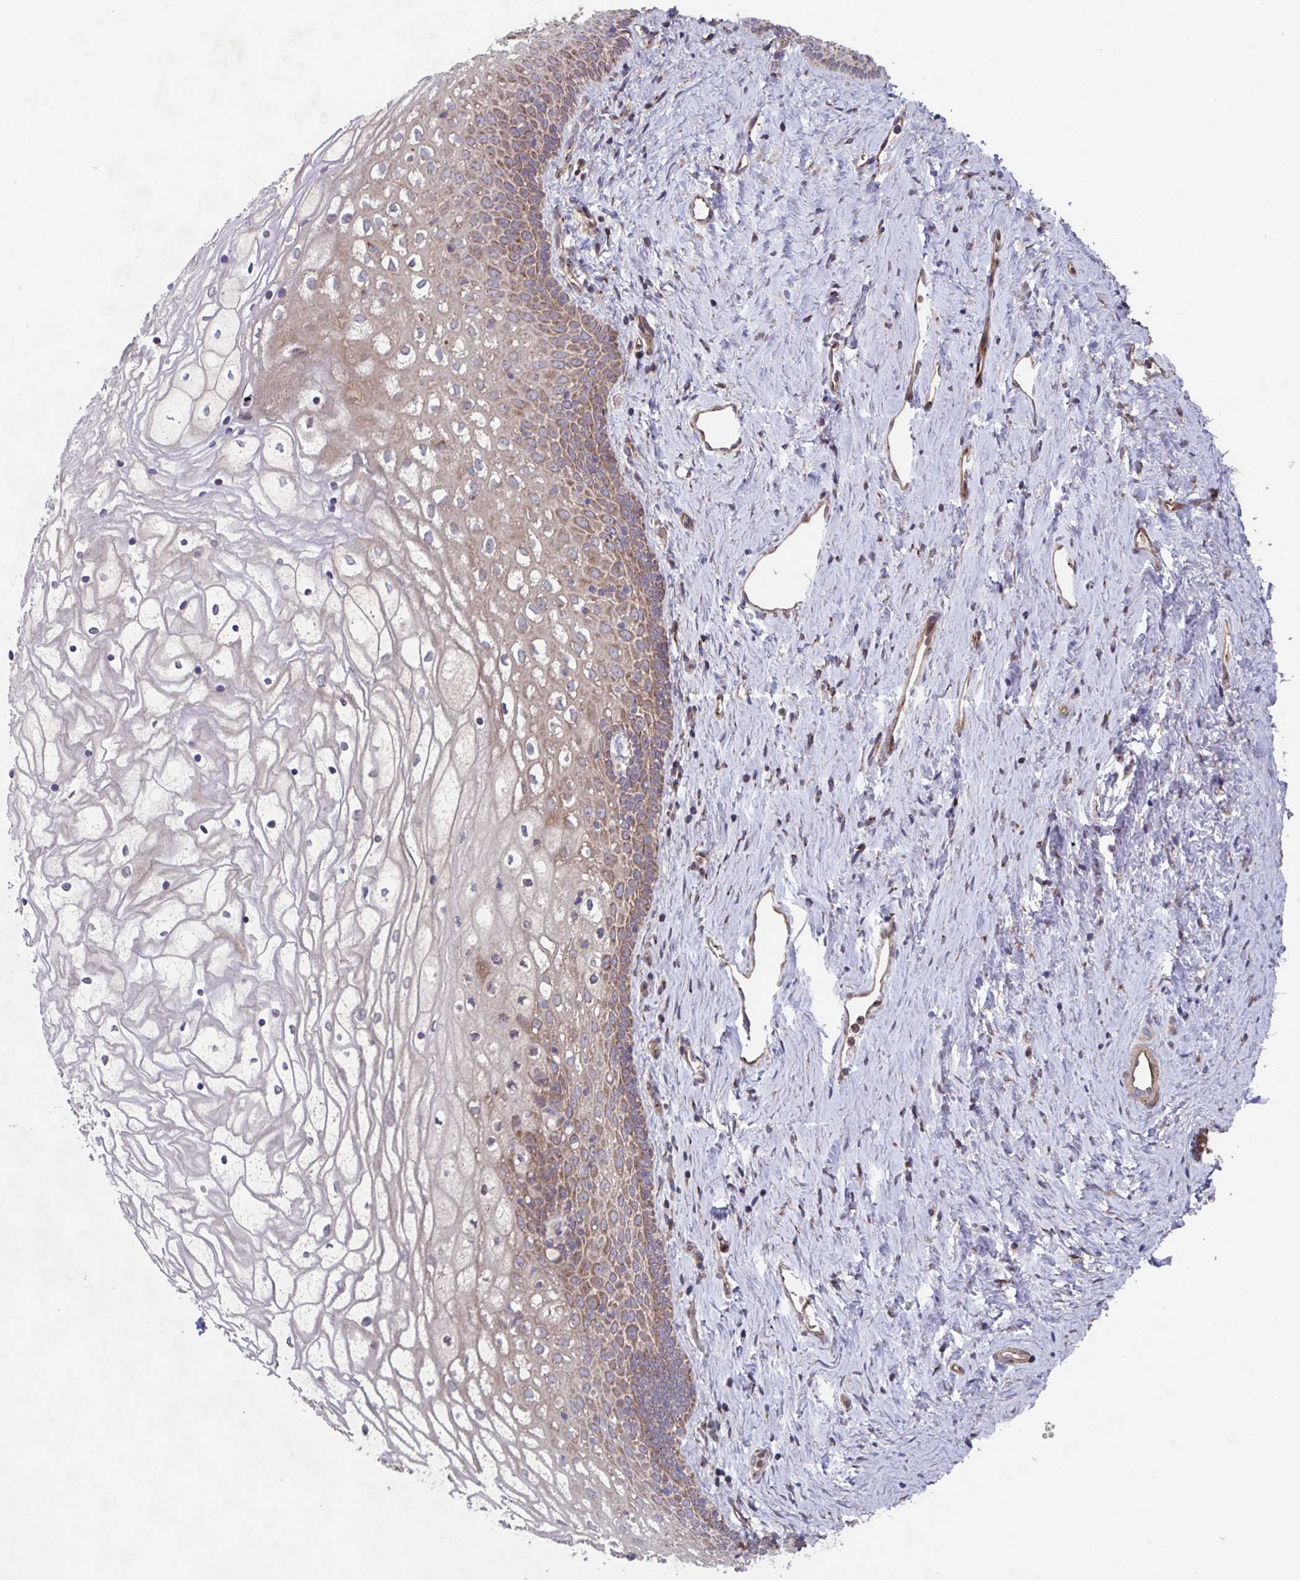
{"staining": {"intensity": "moderate", "quantity": "25%-75%", "location": "cytoplasmic/membranous"}, "tissue": "vagina", "cell_type": "Squamous epithelial cells", "image_type": "normal", "snomed": [{"axis": "morphology", "description": "Normal tissue, NOS"}, {"axis": "topography", "description": "Vagina"}], "caption": "DAB immunohistochemical staining of normal human vagina demonstrates moderate cytoplasmic/membranous protein positivity in approximately 25%-75% of squamous epithelial cells.", "gene": "COPB1", "patient": {"sex": "female", "age": 45}}